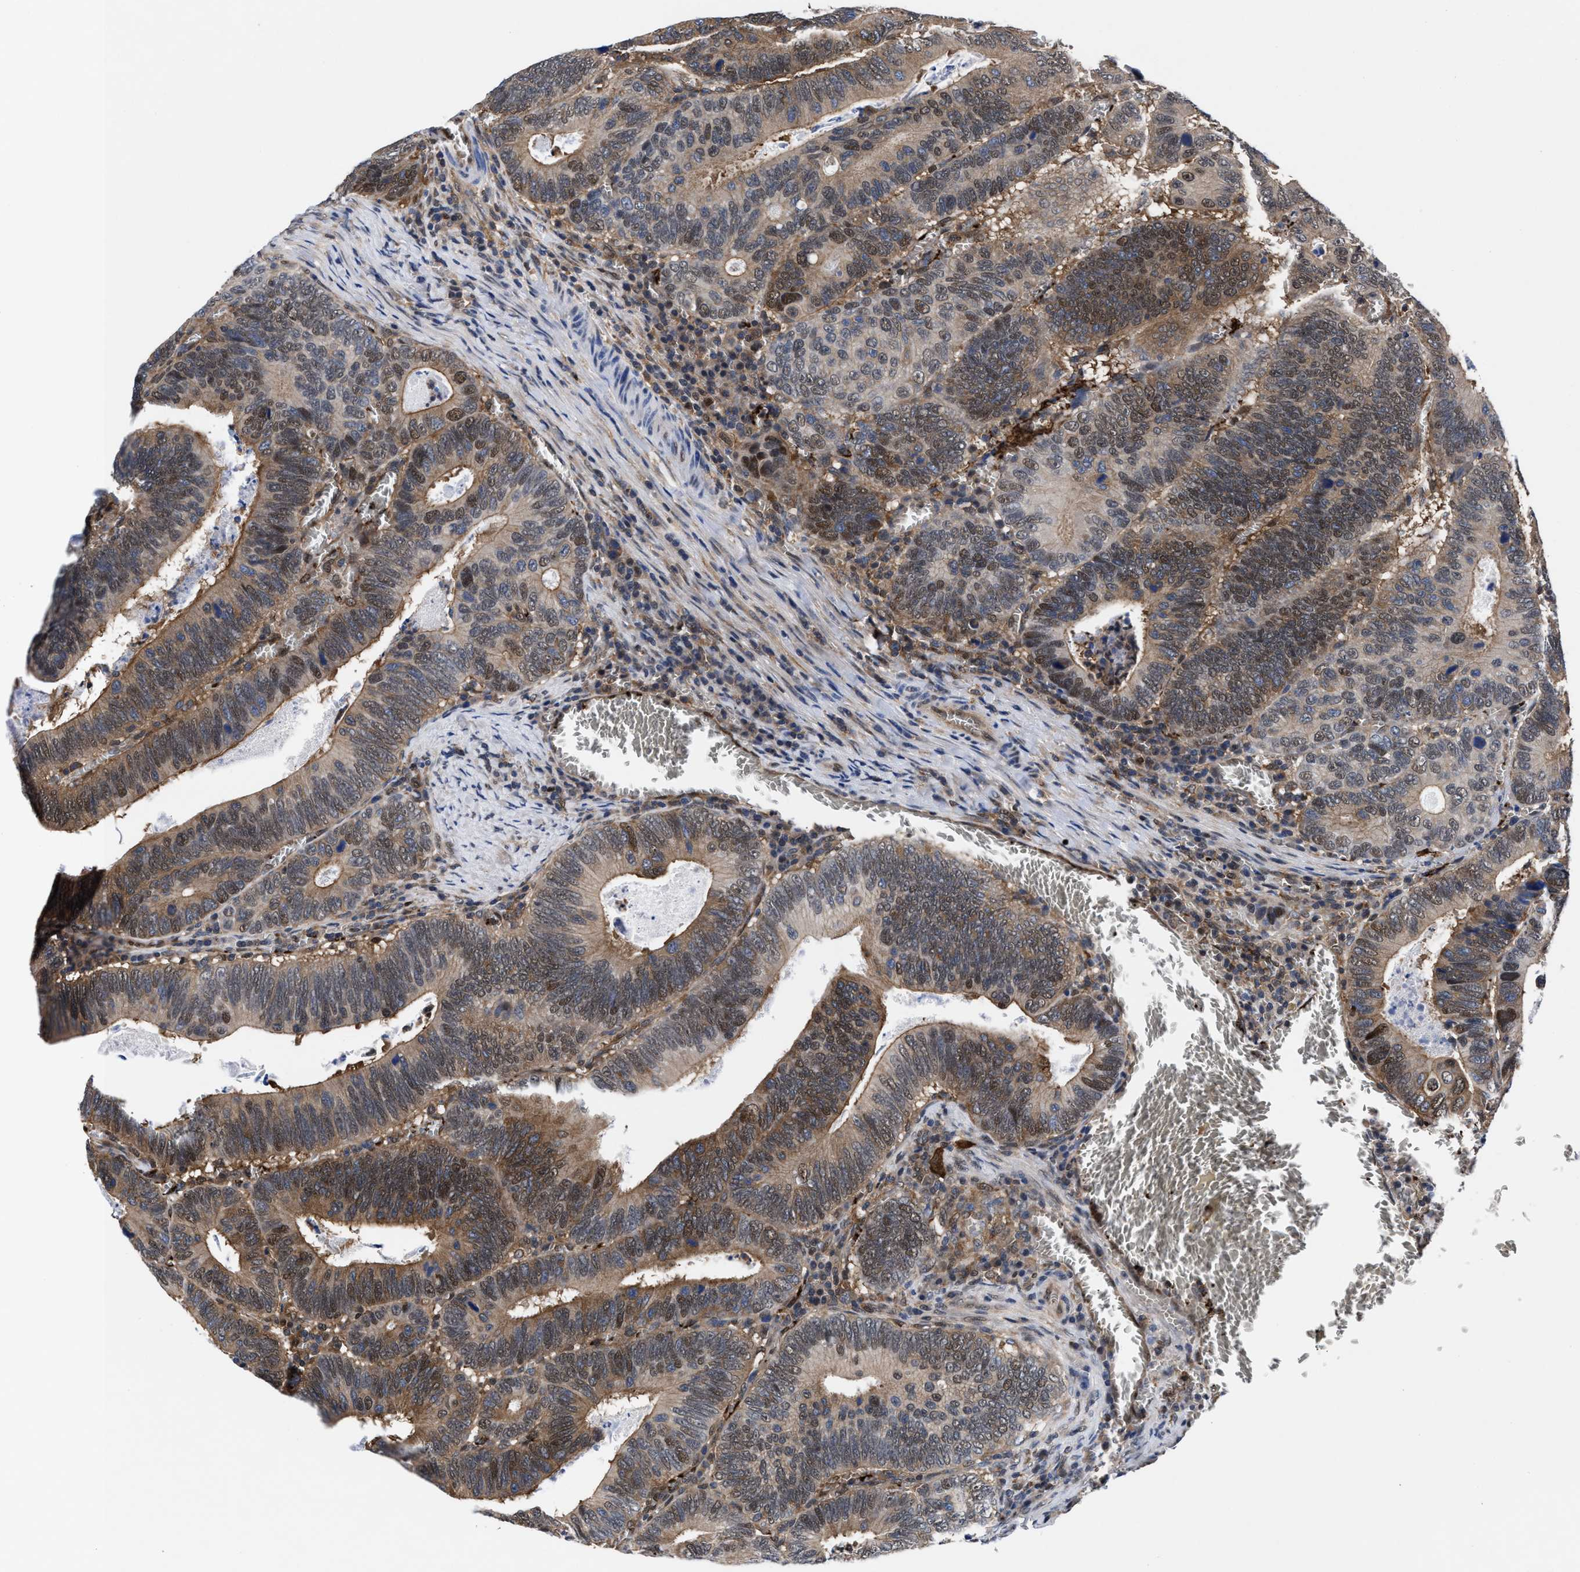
{"staining": {"intensity": "moderate", "quantity": ">75%", "location": "cytoplasmic/membranous,nuclear"}, "tissue": "colorectal cancer", "cell_type": "Tumor cells", "image_type": "cancer", "snomed": [{"axis": "morphology", "description": "Inflammation, NOS"}, {"axis": "morphology", "description": "Adenocarcinoma, NOS"}, {"axis": "topography", "description": "Colon"}], "caption": "Tumor cells display moderate cytoplasmic/membranous and nuclear expression in approximately >75% of cells in colorectal cancer. Using DAB (3,3'-diaminobenzidine) (brown) and hematoxylin (blue) stains, captured at high magnification using brightfield microscopy.", "gene": "ACLY", "patient": {"sex": "male", "age": 72}}